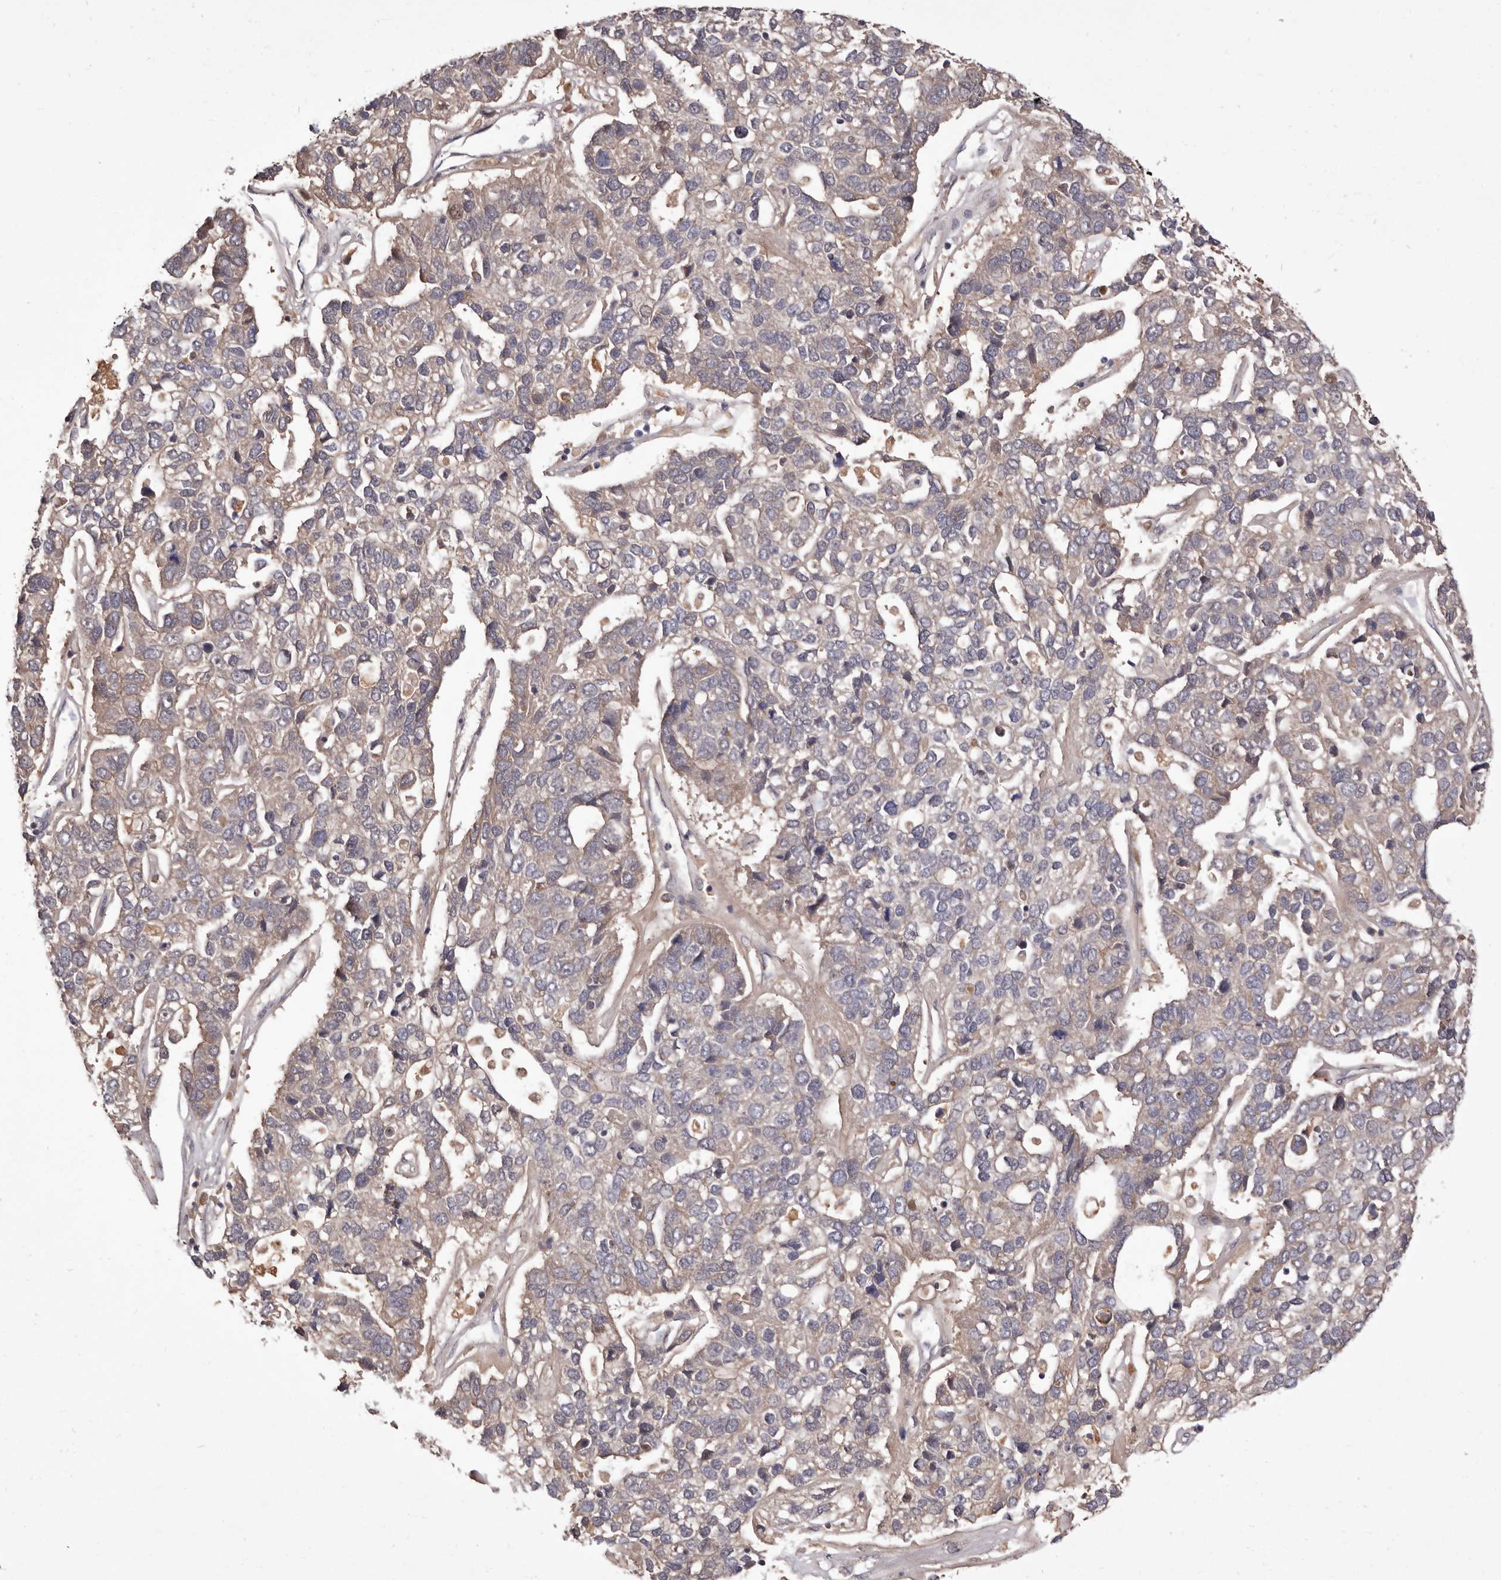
{"staining": {"intensity": "weak", "quantity": ">75%", "location": "cytoplasmic/membranous"}, "tissue": "pancreatic cancer", "cell_type": "Tumor cells", "image_type": "cancer", "snomed": [{"axis": "morphology", "description": "Adenocarcinoma, NOS"}, {"axis": "topography", "description": "Pancreas"}], "caption": "The photomicrograph reveals staining of pancreatic cancer, revealing weak cytoplasmic/membranous protein positivity (brown color) within tumor cells.", "gene": "DOP1A", "patient": {"sex": "female", "age": 61}}